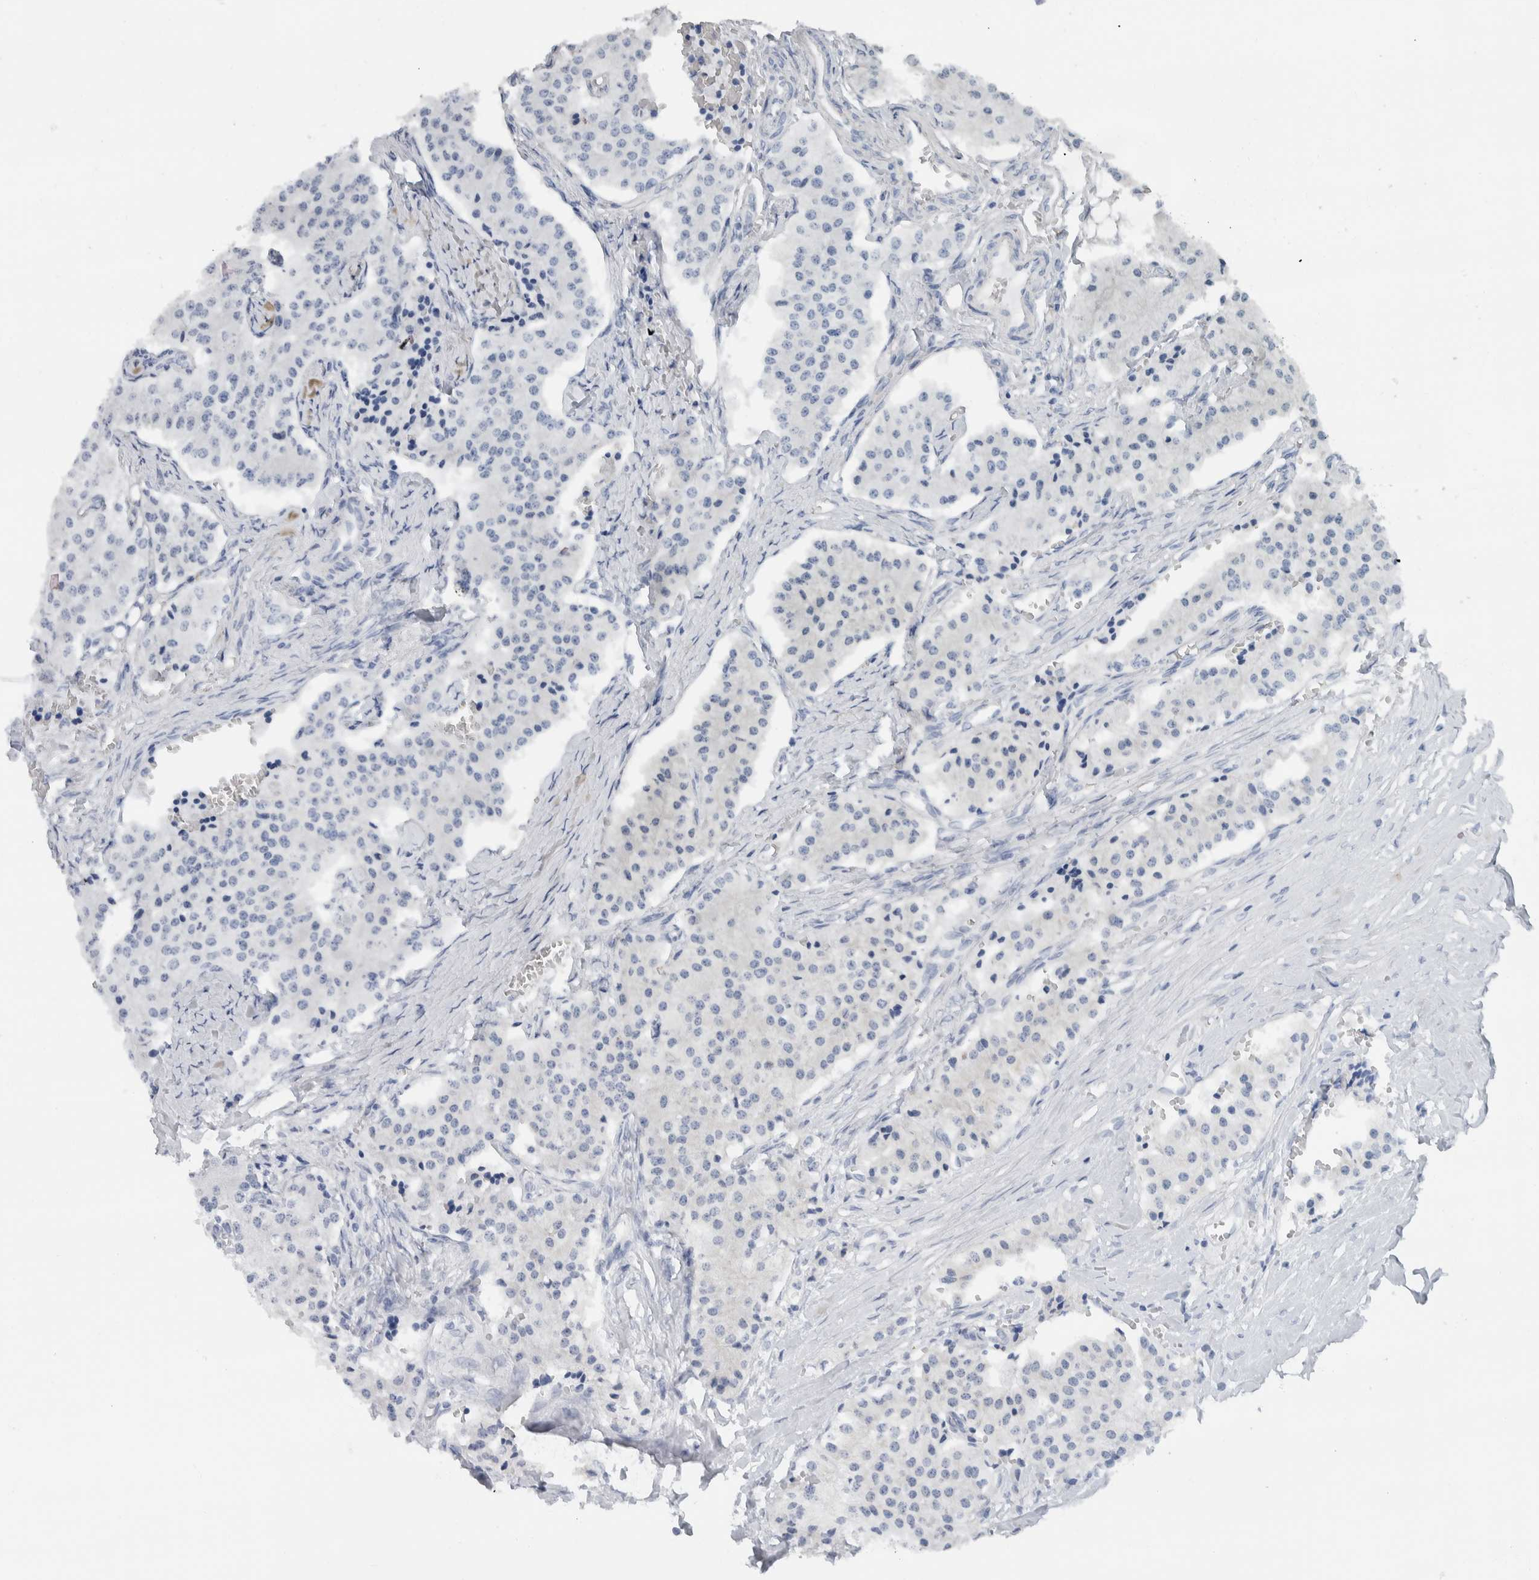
{"staining": {"intensity": "negative", "quantity": "none", "location": "none"}, "tissue": "carcinoid", "cell_type": "Tumor cells", "image_type": "cancer", "snomed": [{"axis": "morphology", "description": "Carcinoid, malignant, NOS"}, {"axis": "topography", "description": "Colon"}], "caption": "High magnification brightfield microscopy of carcinoid (malignant) stained with DAB (3,3'-diaminobenzidine) (brown) and counterstained with hematoxylin (blue): tumor cells show no significant positivity.", "gene": "NEFM", "patient": {"sex": "female", "age": 52}}